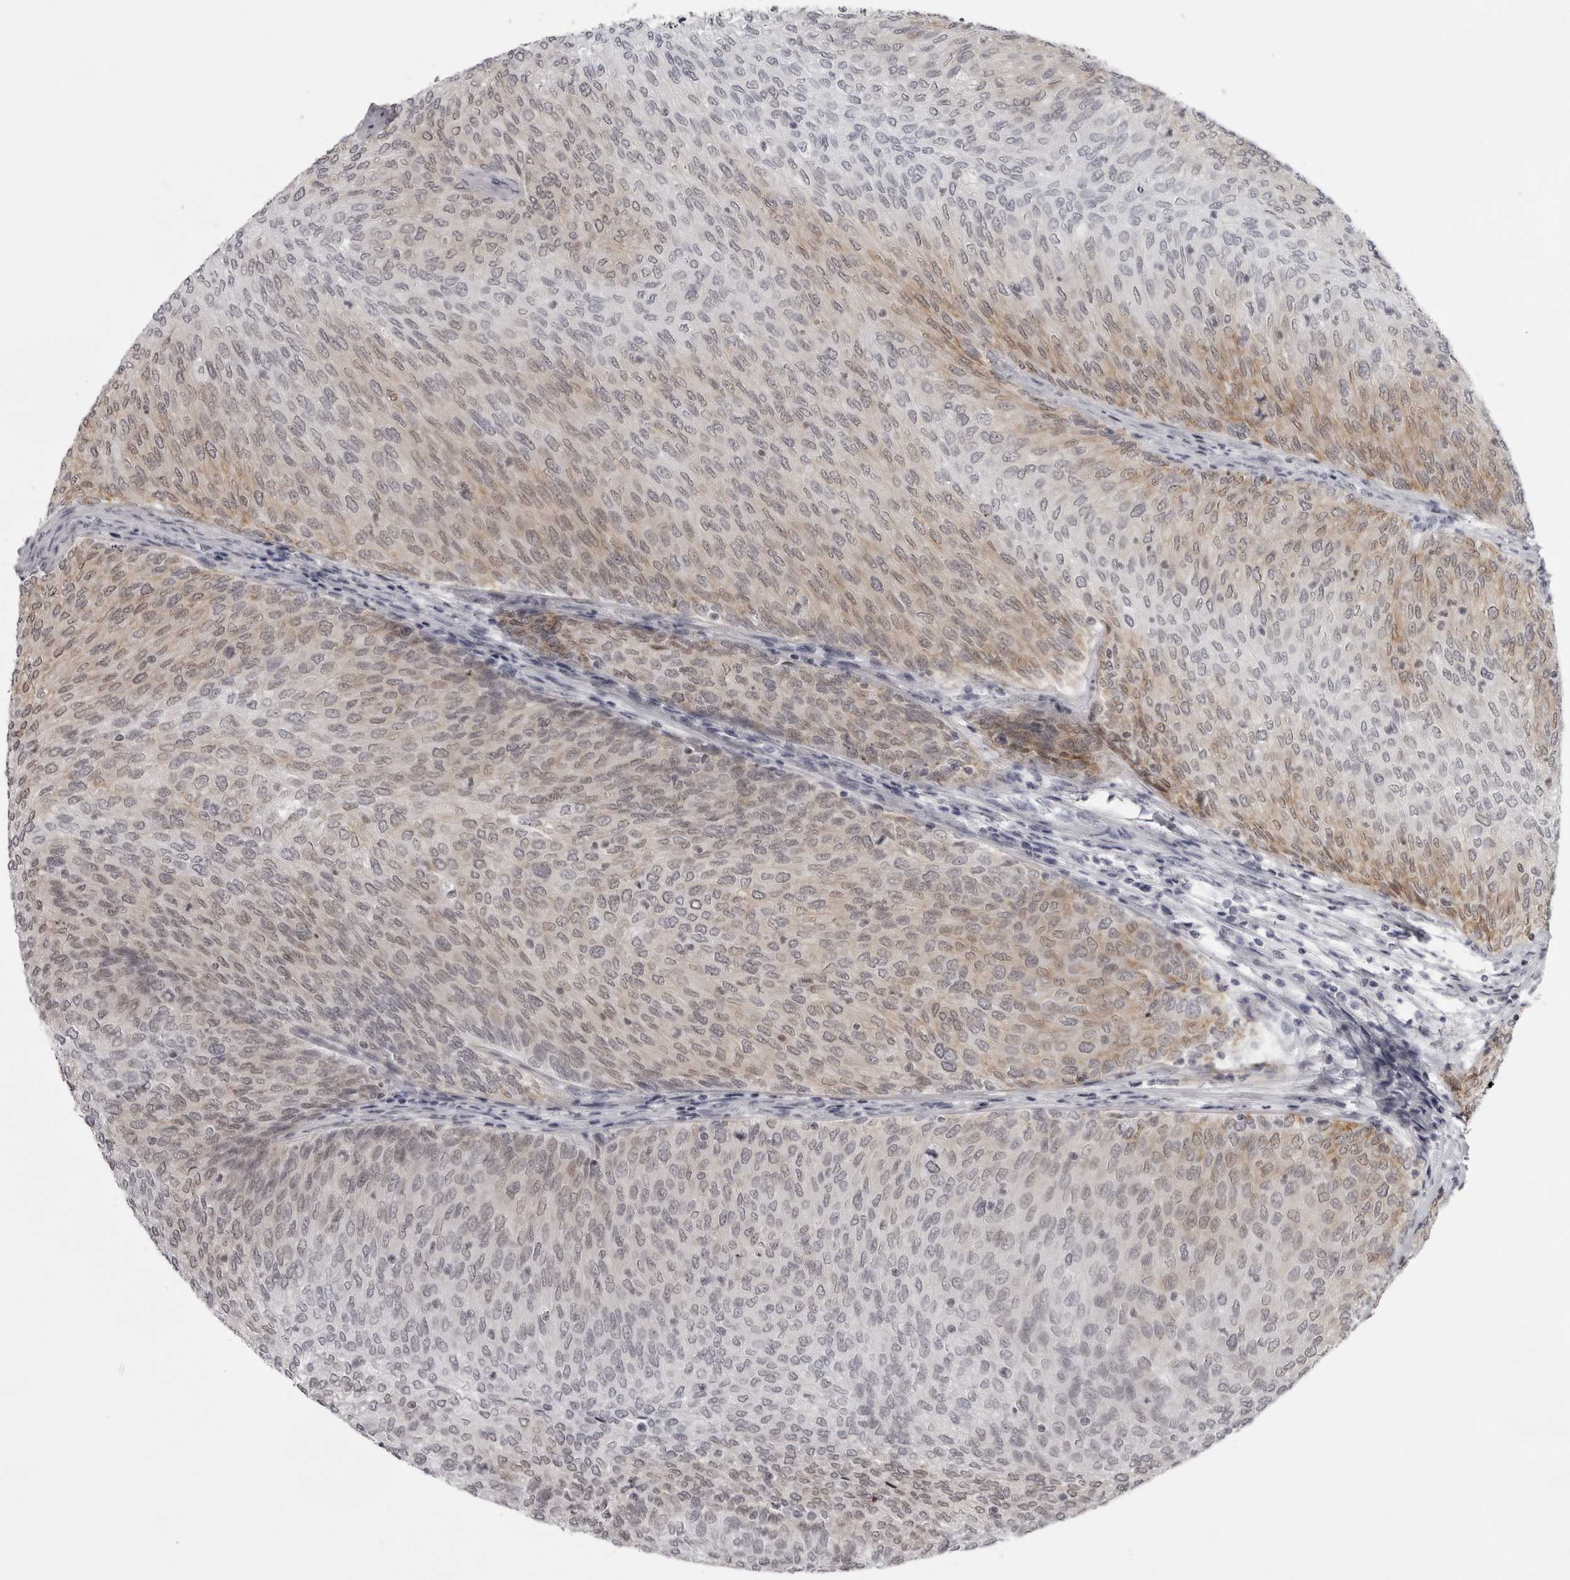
{"staining": {"intensity": "moderate", "quantity": "25%-75%", "location": "cytoplasmic/membranous"}, "tissue": "urothelial cancer", "cell_type": "Tumor cells", "image_type": "cancer", "snomed": [{"axis": "morphology", "description": "Urothelial carcinoma, Low grade"}, {"axis": "topography", "description": "Urinary bladder"}], "caption": "Immunohistochemistry (IHC) image of urothelial cancer stained for a protein (brown), which displays medium levels of moderate cytoplasmic/membranous staining in about 25%-75% of tumor cells.", "gene": "NUDT18", "patient": {"sex": "female", "age": 79}}